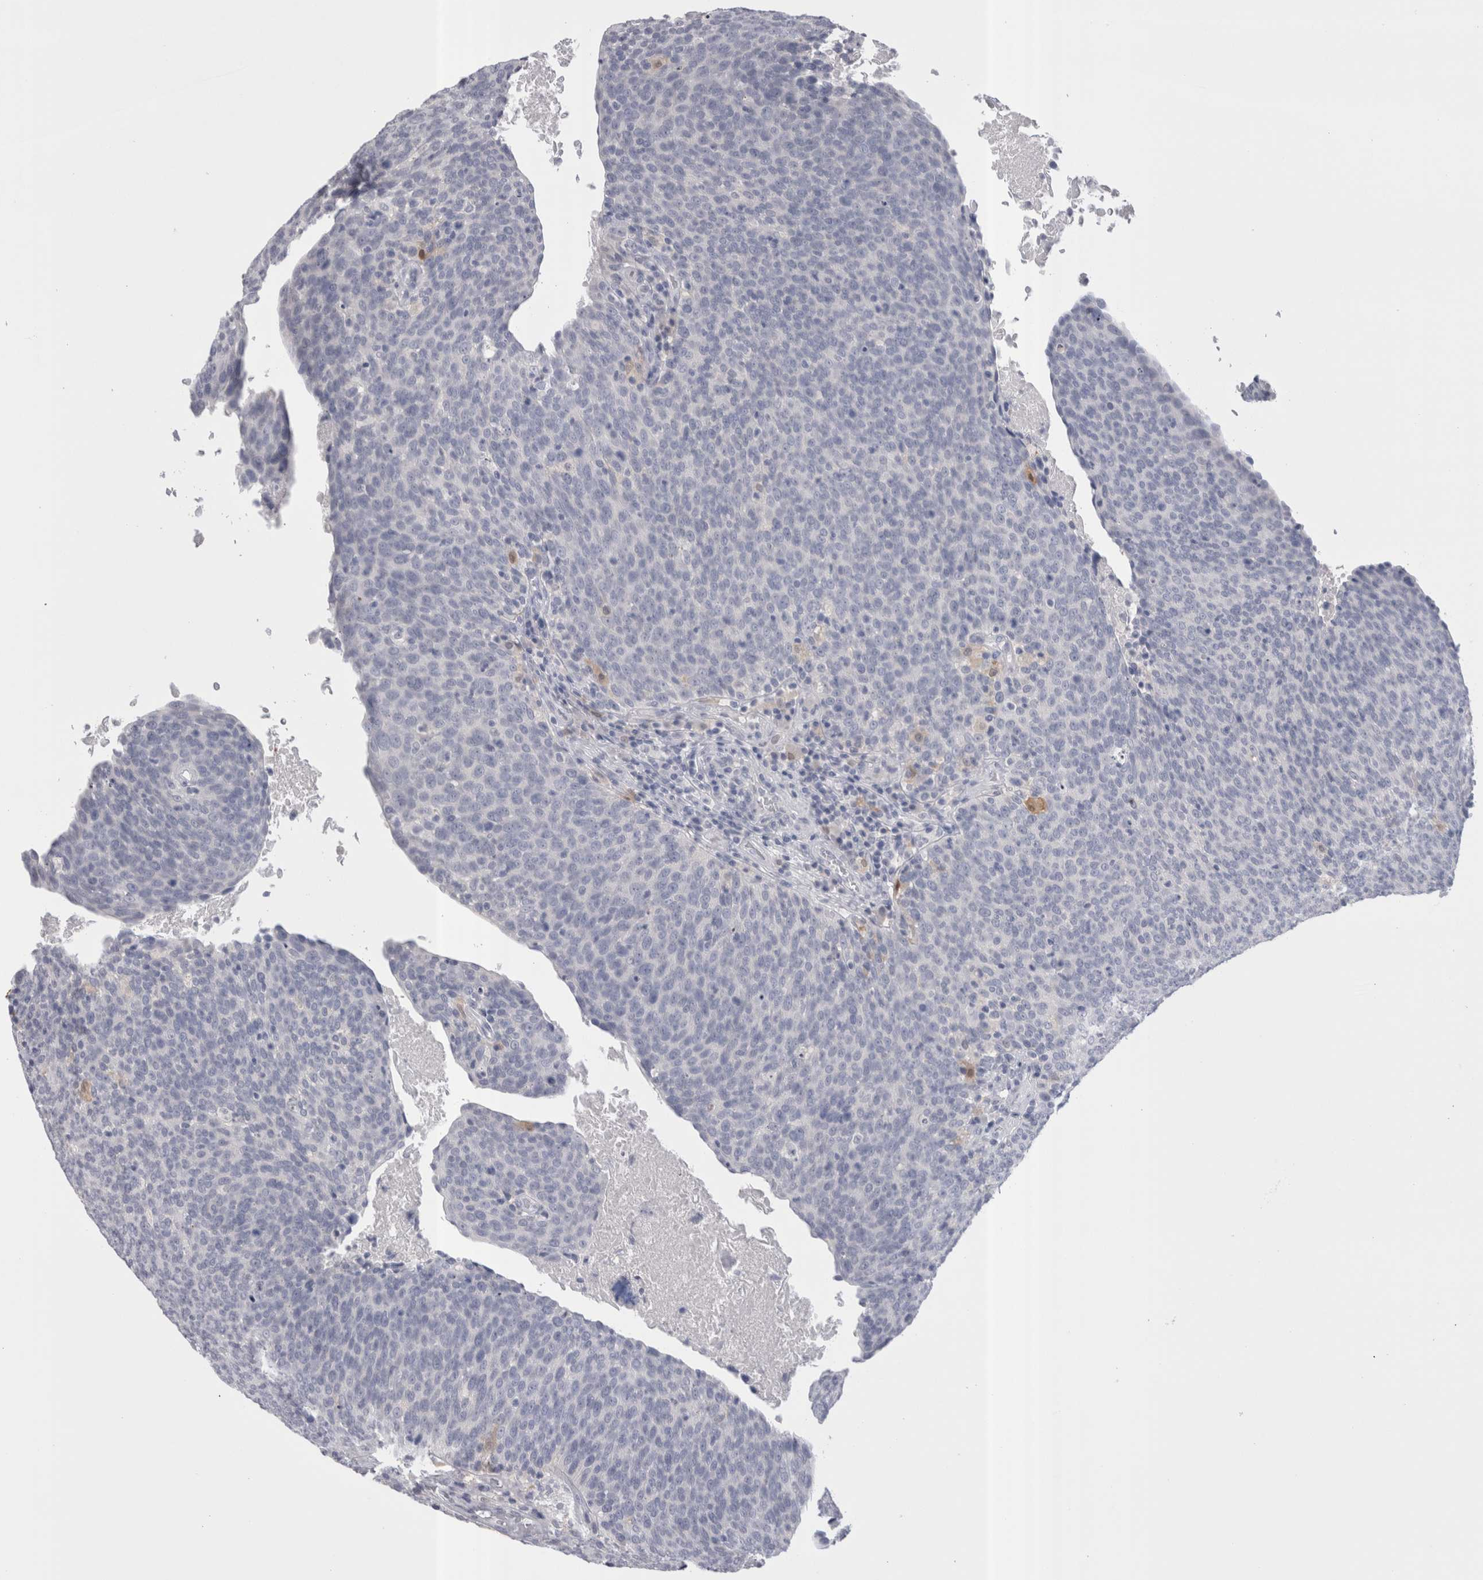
{"staining": {"intensity": "negative", "quantity": "none", "location": "none"}, "tissue": "head and neck cancer", "cell_type": "Tumor cells", "image_type": "cancer", "snomed": [{"axis": "morphology", "description": "Squamous cell carcinoma, NOS"}, {"axis": "morphology", "description": "Squamous cell carcinoma, metastatic, NOS"}, {"axis": "topography", "description": "Lymph node"}, {"axis": "topography", "description": "Head-Neck"}], "caption": "DAB (3,3'-diaminobenzidine) immunohistochemical staining of human head and neck squamous cell carcinoma shows no significant expression in tumor cells. (IHC, brightfield microscopy, high magnification).", "gene": "SUCNR1", "patient": {"sex": "male", "age": 62}}